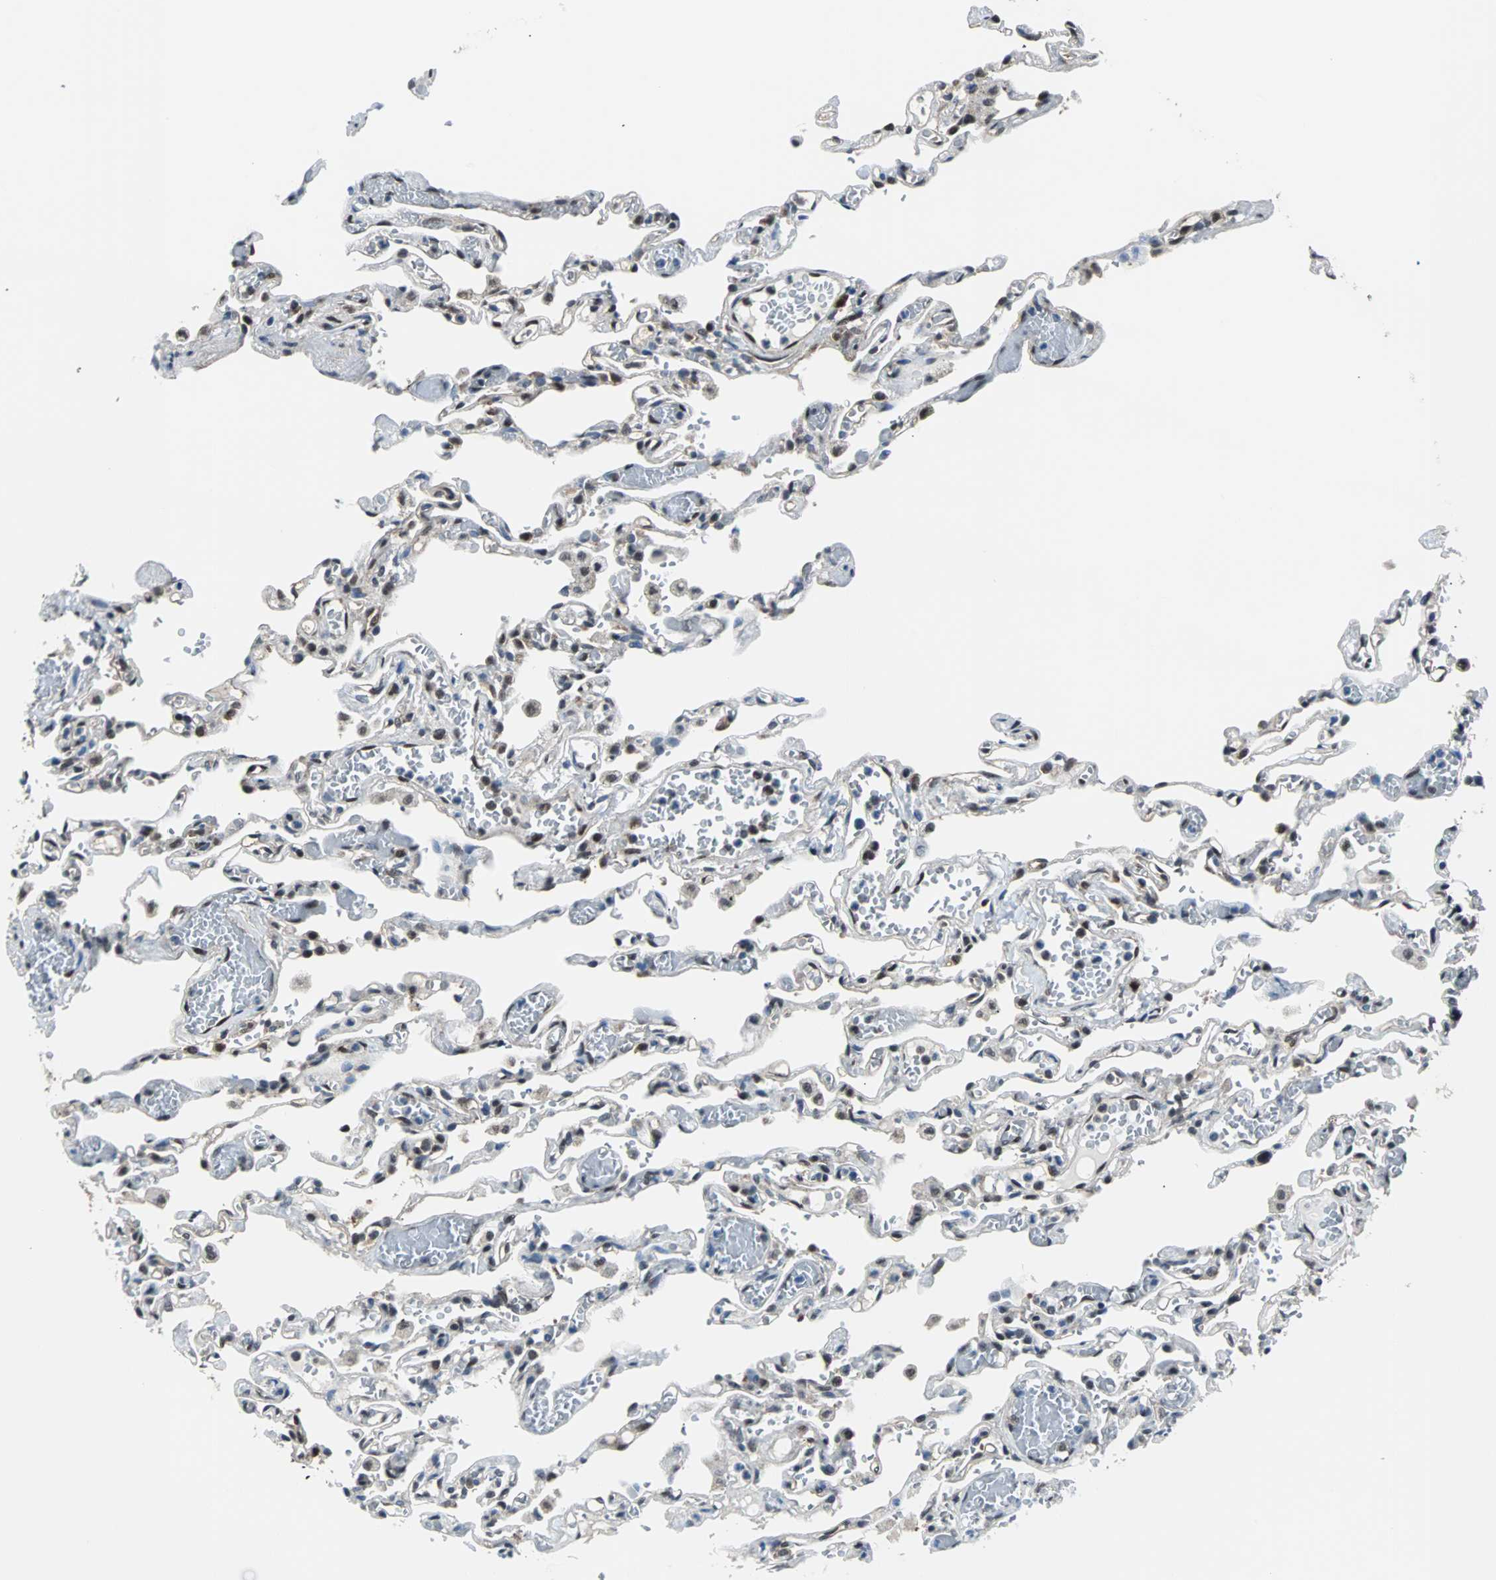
{"staining": {"intensity": "moderate", "quantity": ">75%", "location": "nuclear"}, "tissue": "lung", "cell_type": "Alveolar cells", "image_type": "normal", "snomed": [{"axis": "morphology", "description": "Normal tissue, NOS"}, {"axis": "topography", "description": "Lung"}], "caption": "Protein expression analysis of unremarkable human lung reveals moderate nuclear staining in about >75% of alveolar cells.", "gene": "VCP", "patient": {"sex": "male", "age": 21}}